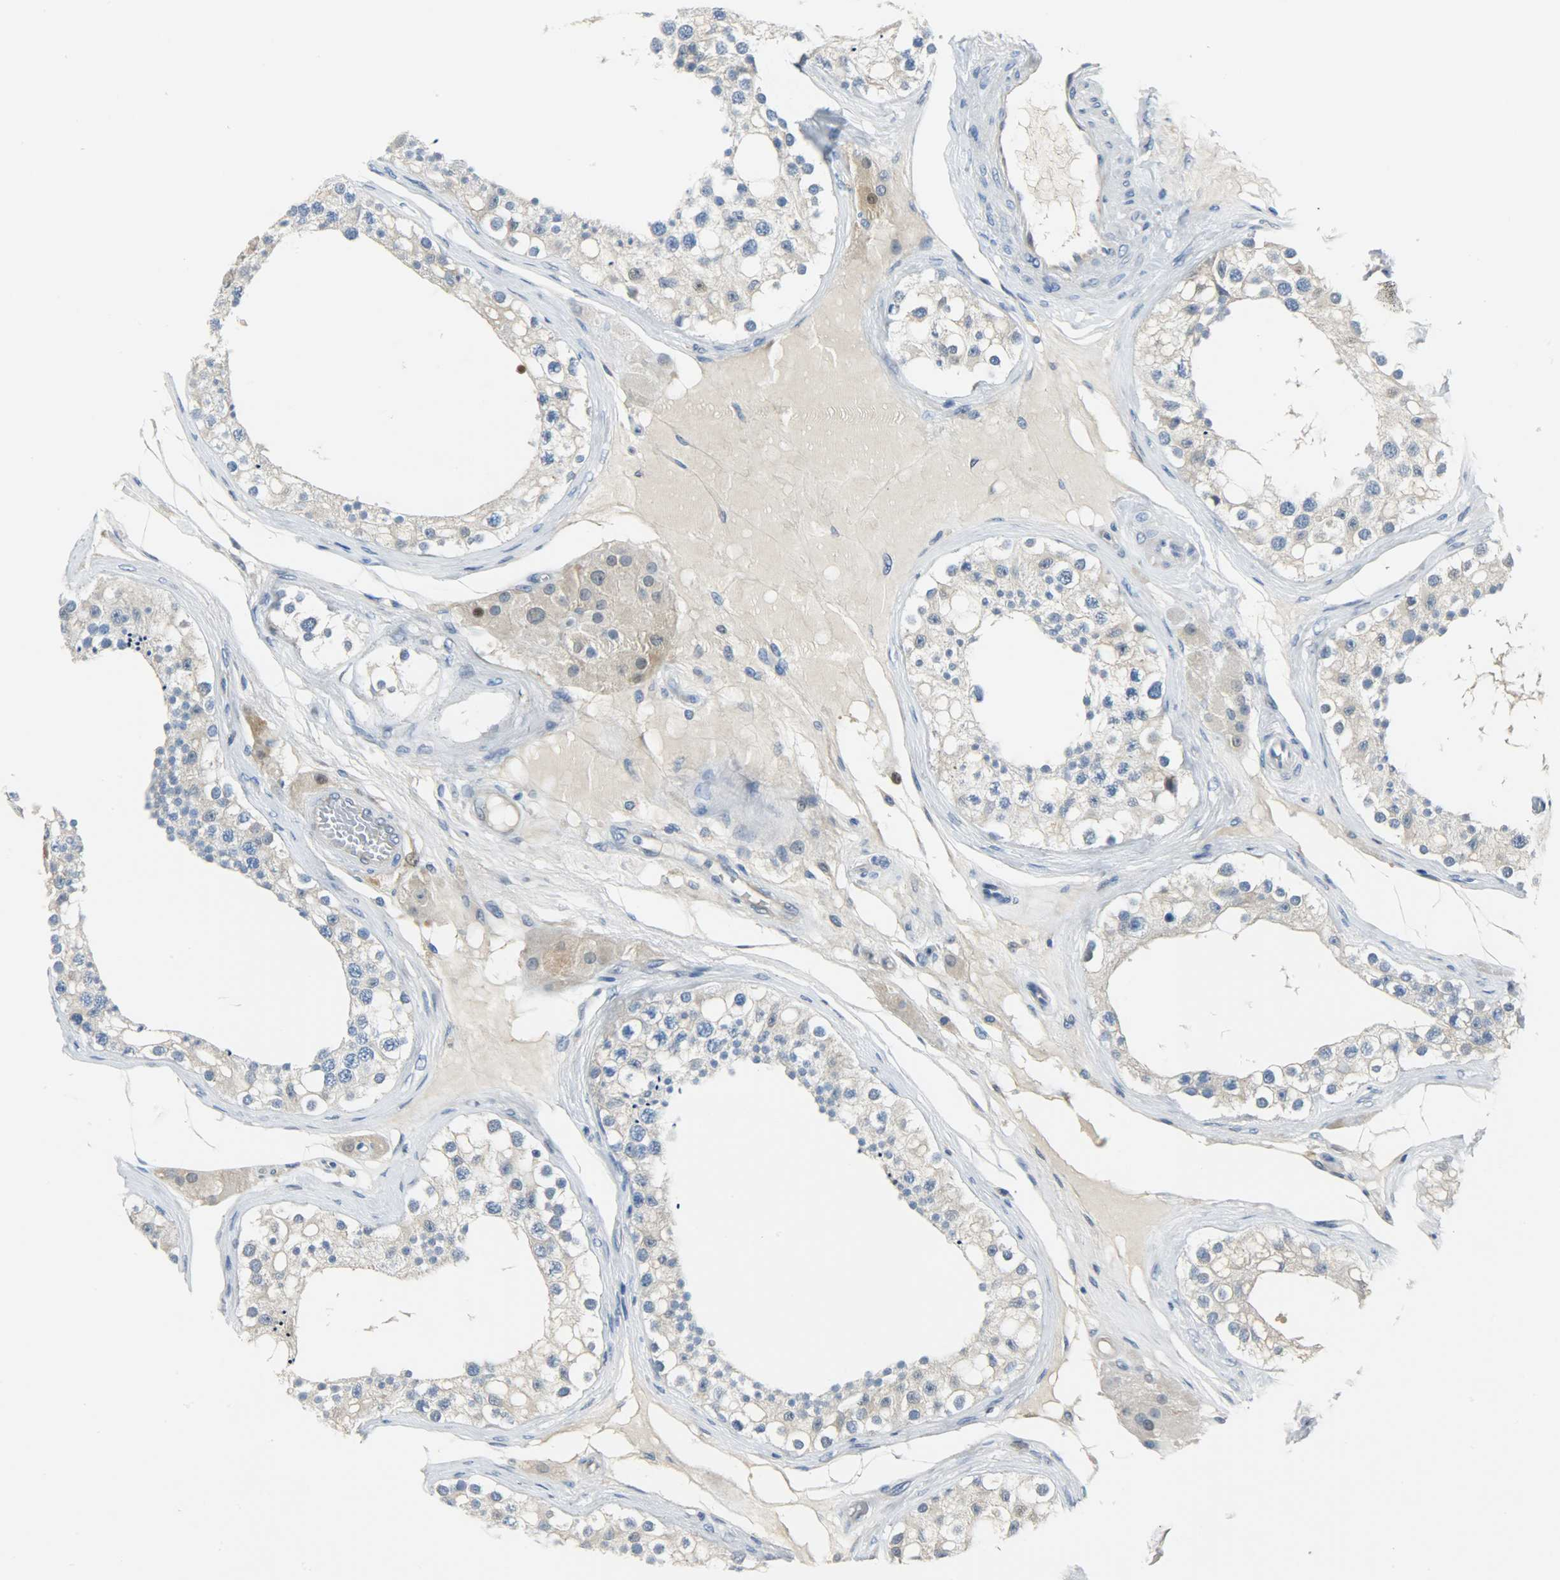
{"staining": {"intensity": "weak", "quantity": "<25%", "location": "nuclear"}, "tissue": "testis", "cell_type": "Cells in seminiferous ducts", "image_type": "normal", "snomed": [{"axis": "morphology", "description": "Normal tissue, NOS"}, {"axis": "topography", "description": "Testis"}], "caption": "Cells in seminiferous ducts show no significant positivity in unremarkable testis.", "gene": "EIF4EBP1", "patient": {"sex": "male", "age": 68}}